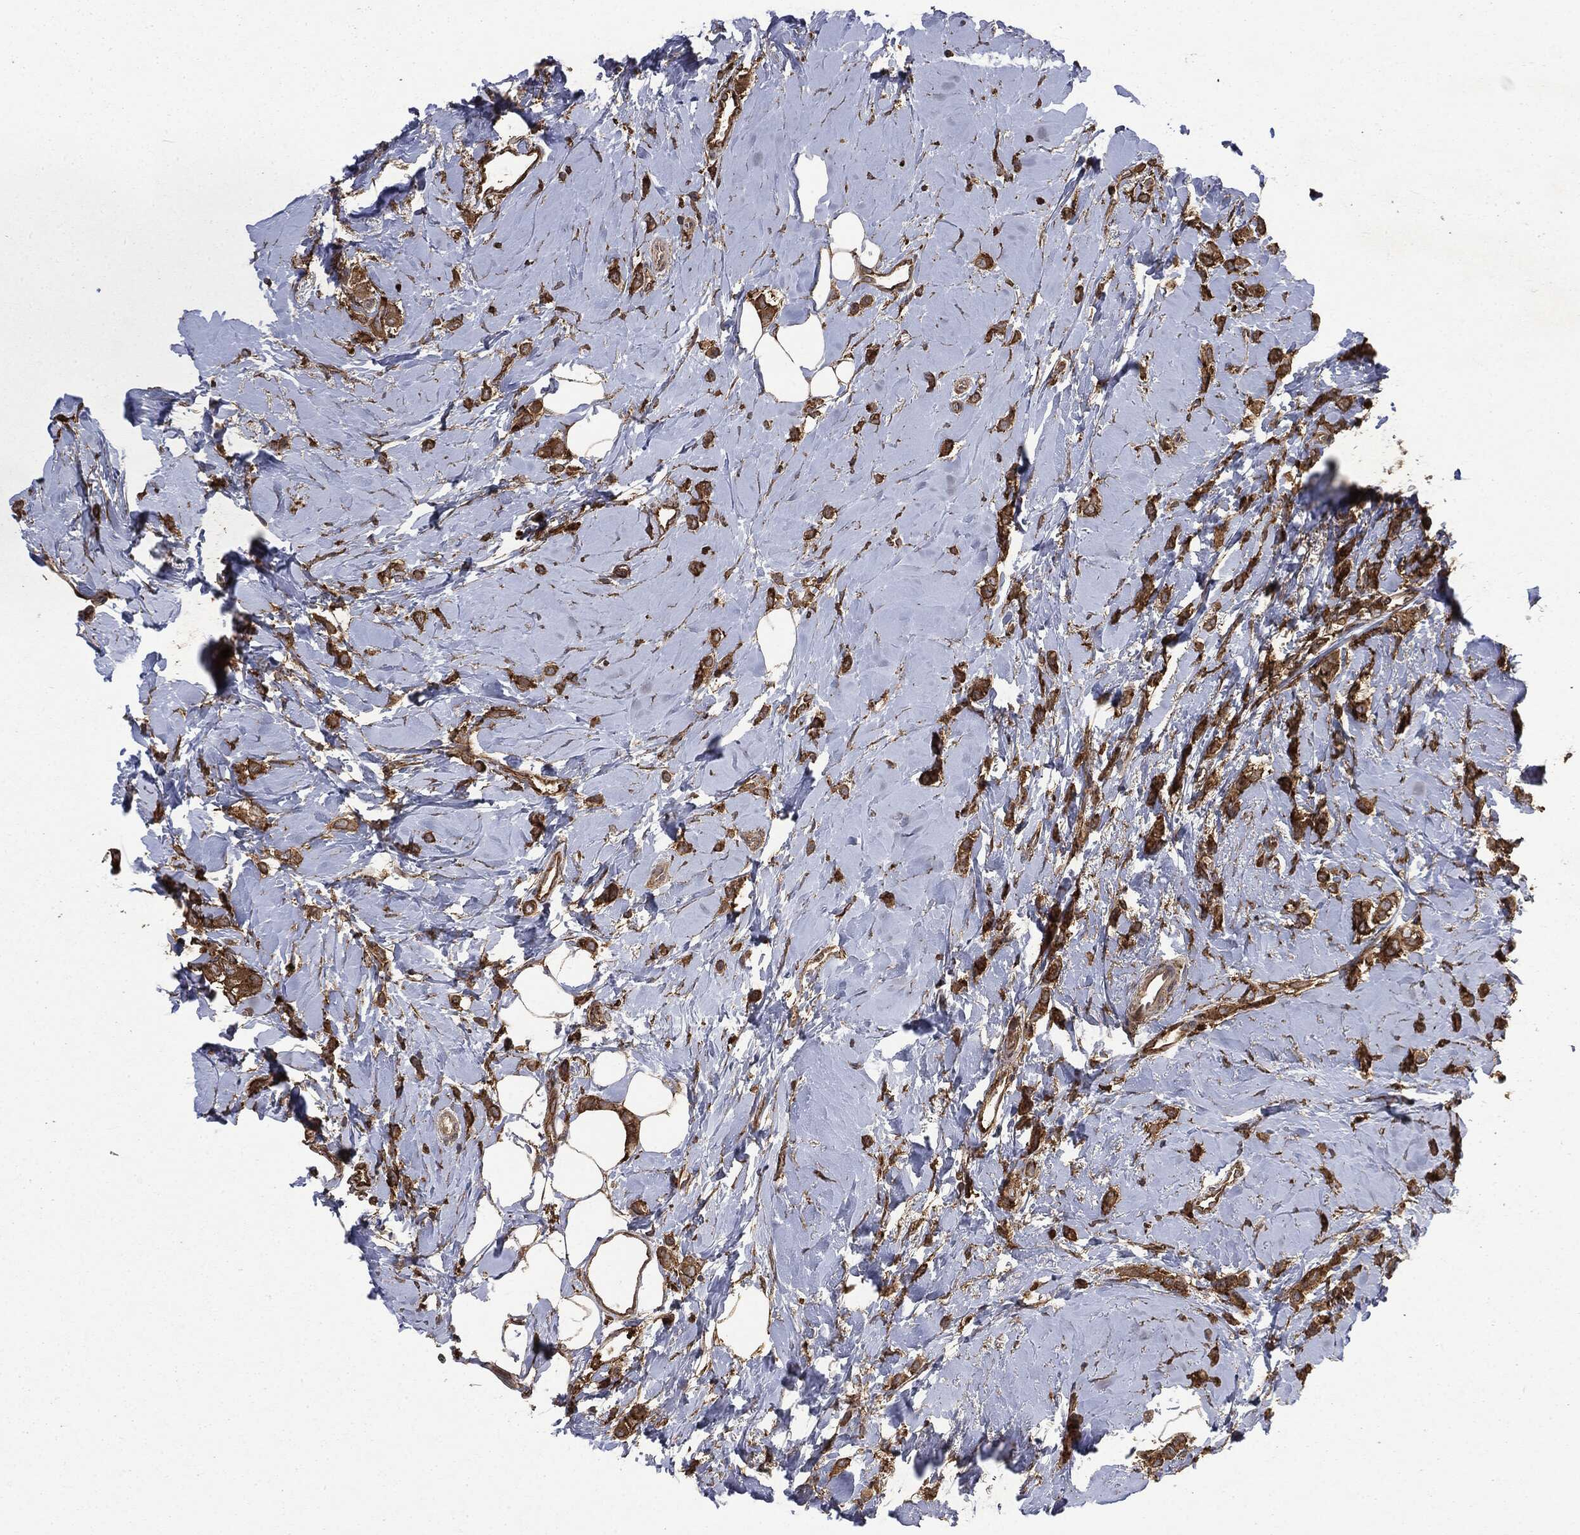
{"staining": {"intensity": "strong", "quantity": ">75%", "location": "cytoplasmic/membranous"}, "tissue": "breast cancer", "cell_type": "Tumor cells", "image_type": "cancer", "snomed": [{"axis": "morphology", "description": "Lobular carcinoma"}, {"axis": "topography", "description": "Breast"}], "caption": "This photomicrograph reveals immunohistochemistry staining of human breast lobular carcinoma, with high strong cytoplasmic/membranous staining in about >75% of tumor cells.", "gene": "SNX5", "patient": {"sex": "female", "age": 66}}